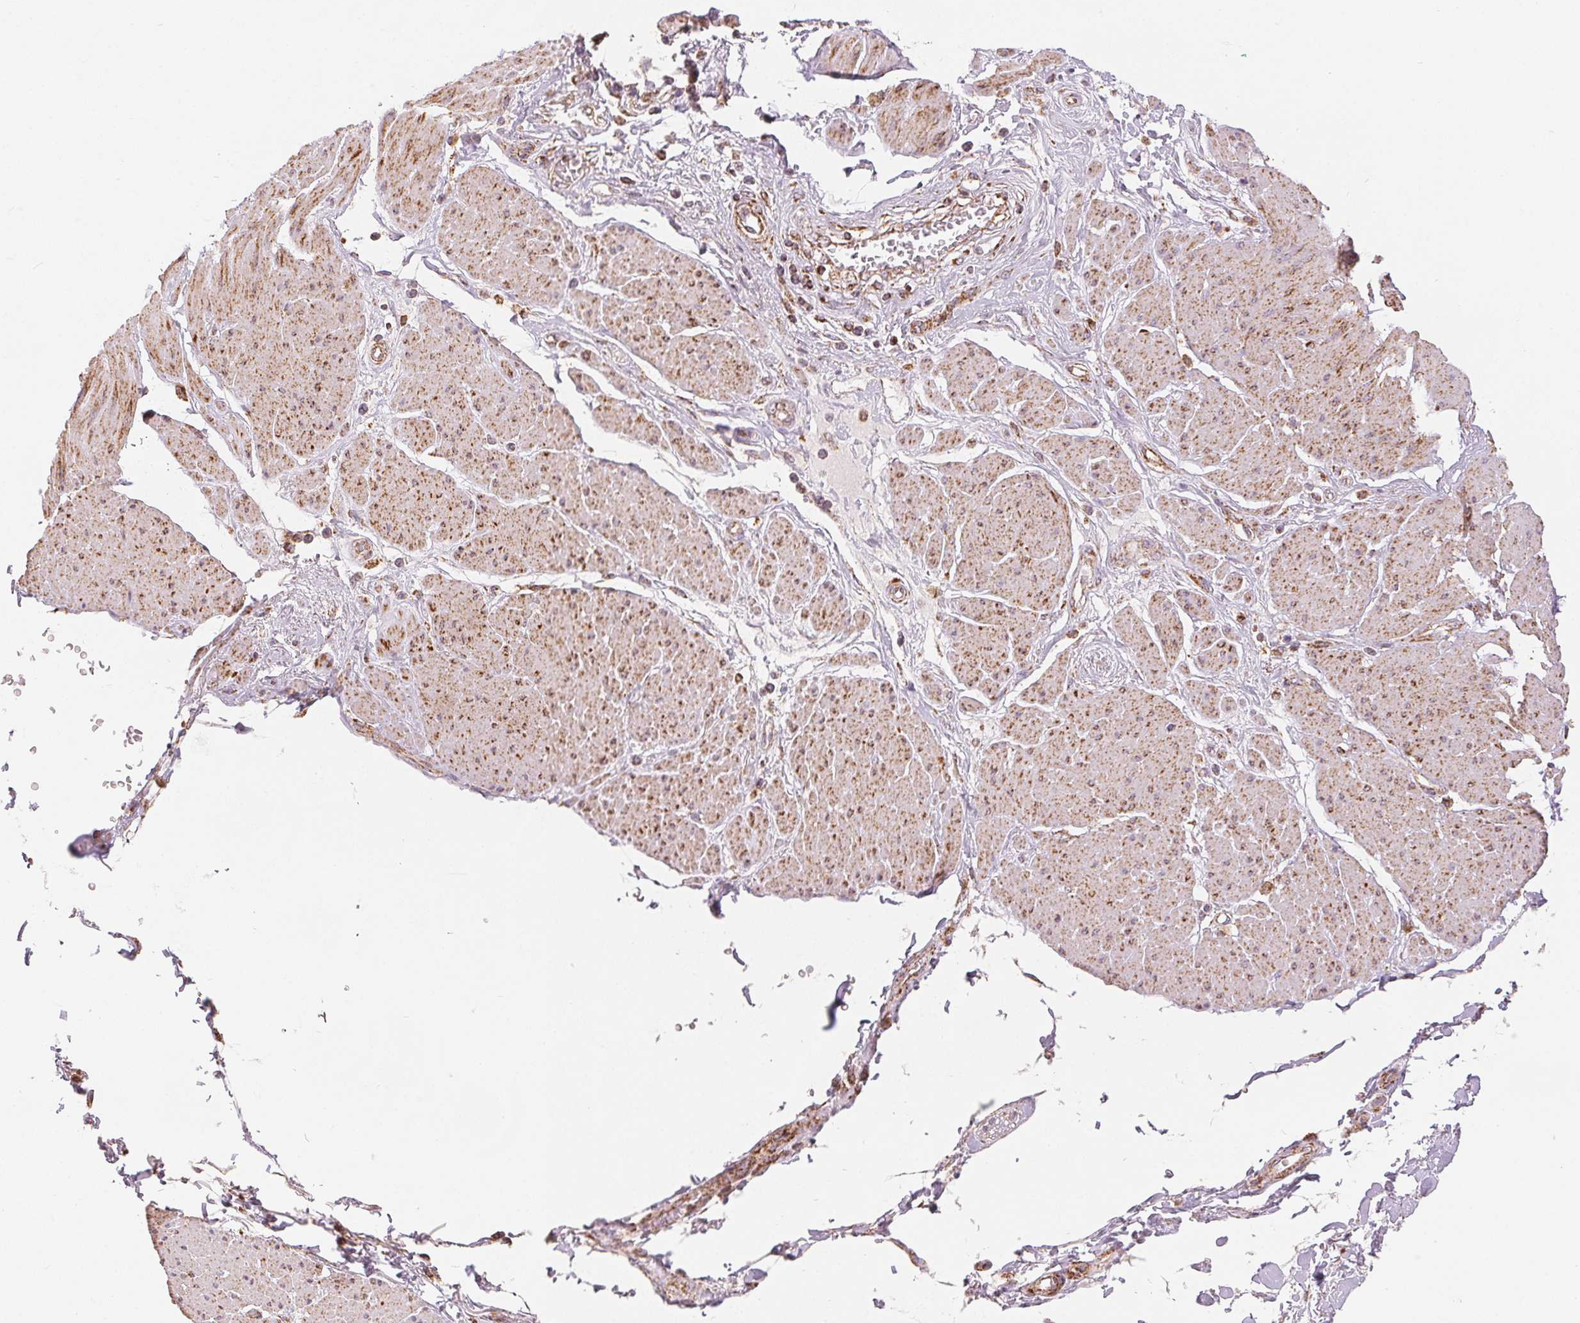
{"staining": {"intensity": "negative", "quantity": "none", "location": "none"}, "tissue": "adipose tissue", "cell_type": "Adipocytes", "image_type": "normal", "snomed": [{"axis": "morphology", "description": "Normal tissue, NOS"}, {"axis": "topography", "description": "Vagina"}, {"axis": "topography", "description": "Peripheral nerve tissue"}], "caption": "Immunohistochemistry (IHC) micrograph of unremarkable adipose tissue stained for a protein (brown), which demonstrates no staining in adipocytes.", "gene": "SDHB", "patient": {"sex": "female", "age": 71}}